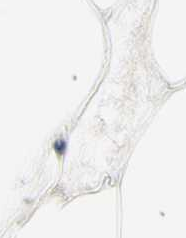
{"staining": {"intensity": "negative", "quantity": "none", "location": "none"}, "tissue": "adipose tissue", "cell_type": "Adipocytes", "image_type": "normal", "snomed": [{"axis": "morphology", "description": "Normal tissue, NOS"}, {"axis": "morphology", "description": "Duct carcinoma"}, {"axis": "topography", "description": "Breast"}, {"axis": "topography", "description": "Adipose tissue"}], "caption": "This micrograph is of normal adipose tissue stained with immunohistochemistry (IHC) to label a protein in brown with the nuclei are counter-stained blue. There is no expression in adipocytes.", "gene": "TACC3", "patient": {"sex": "female", "age": 37}}